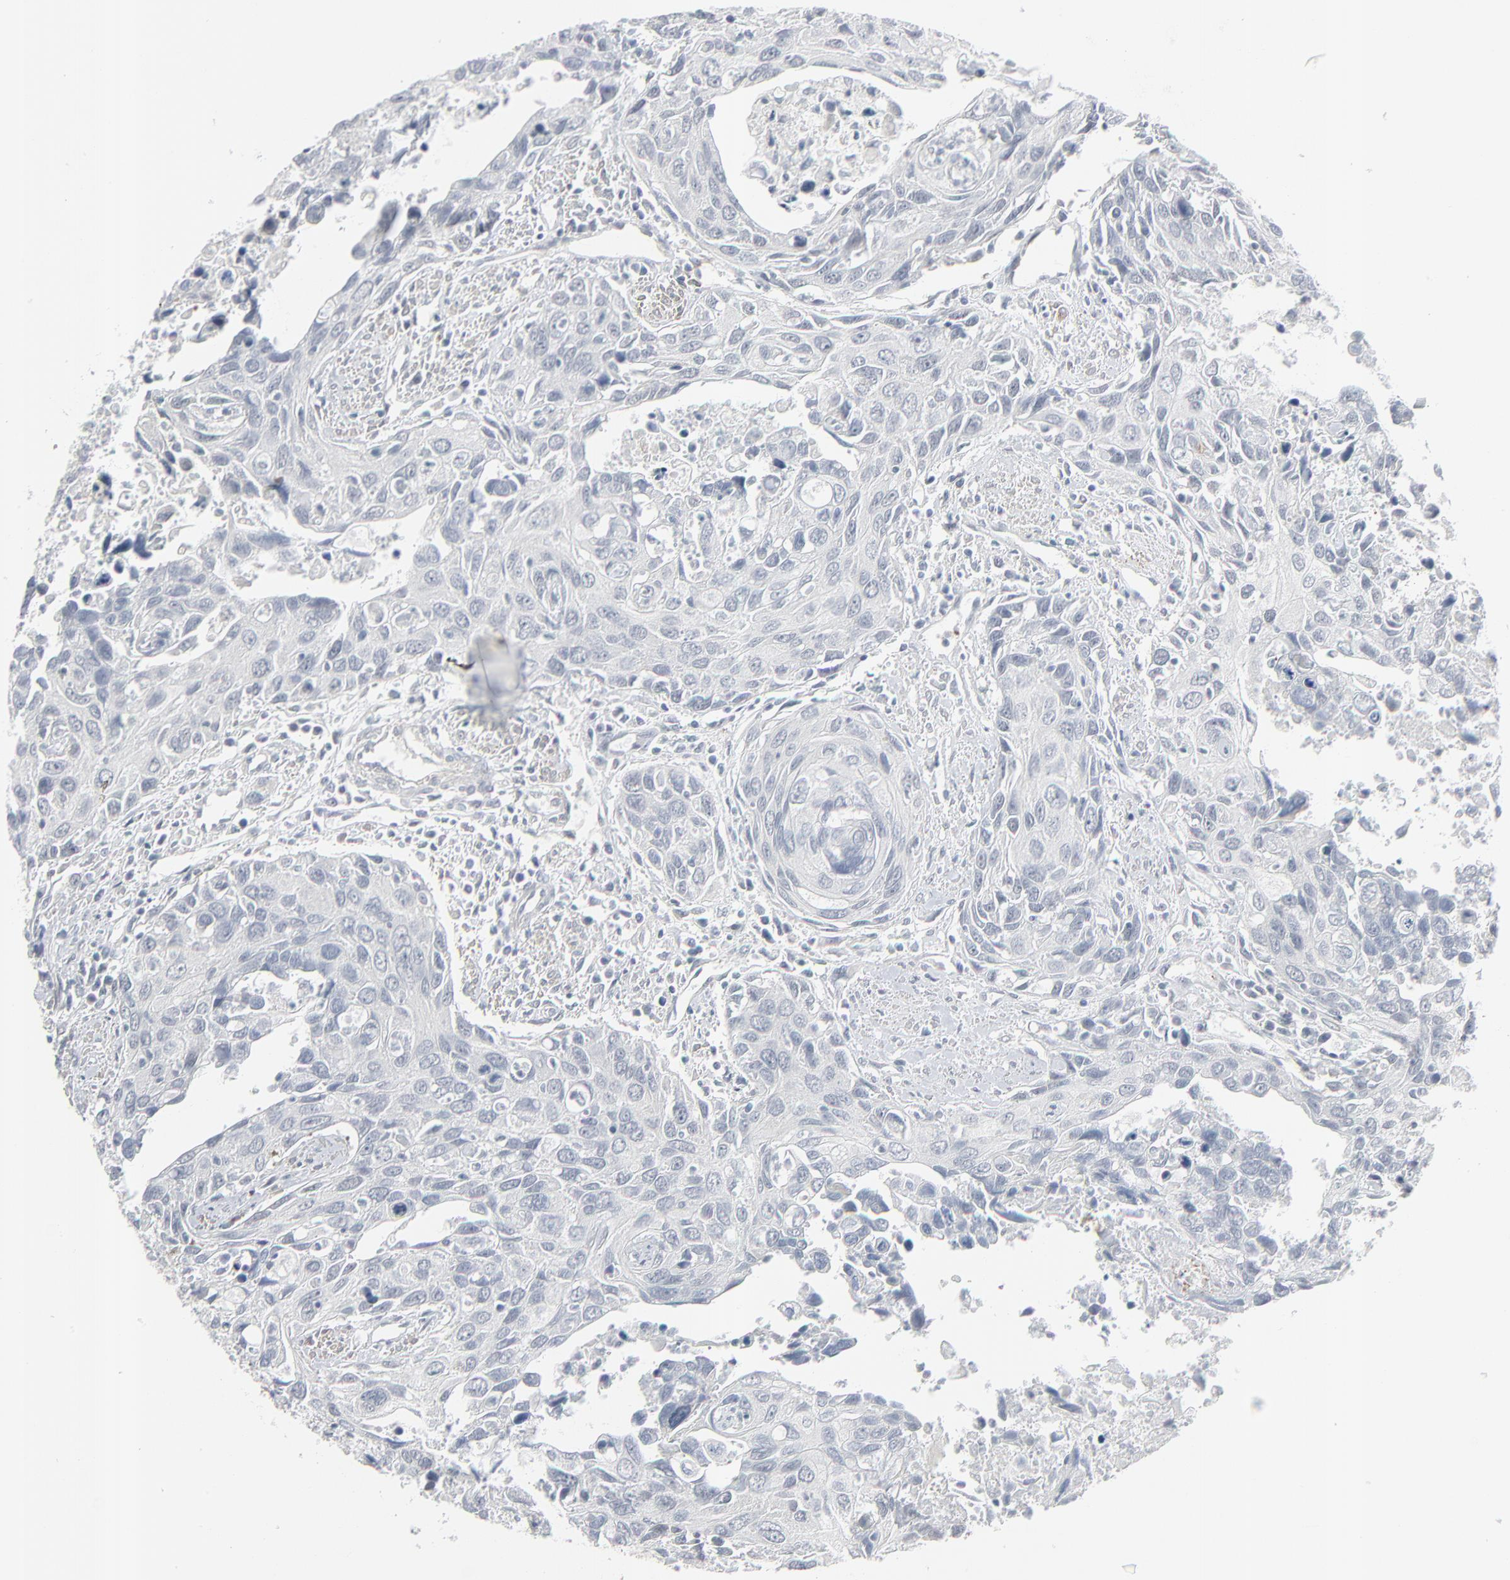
{"staining": {"intensity": "negative", "quantity": "none", "location": "none"}, "tissue": "urothelial cancer", "cell_type": "Tumor cells", "image_type": "cancer", "snomed": [{"axis": "morphology", "description": "Urothelial carcinoma, High grade"}, {"axis": "topography", "description": "Urinary bladder"}], "caption": "IHC micrograph of human urothelial cancer stained for a protein (brown), which reveals no positivity in tumor cells. (DAB IHC with hematoxylin counter stain).", "gene": "NEUROD1", "patient": {"sex": "male", "age": 71}}